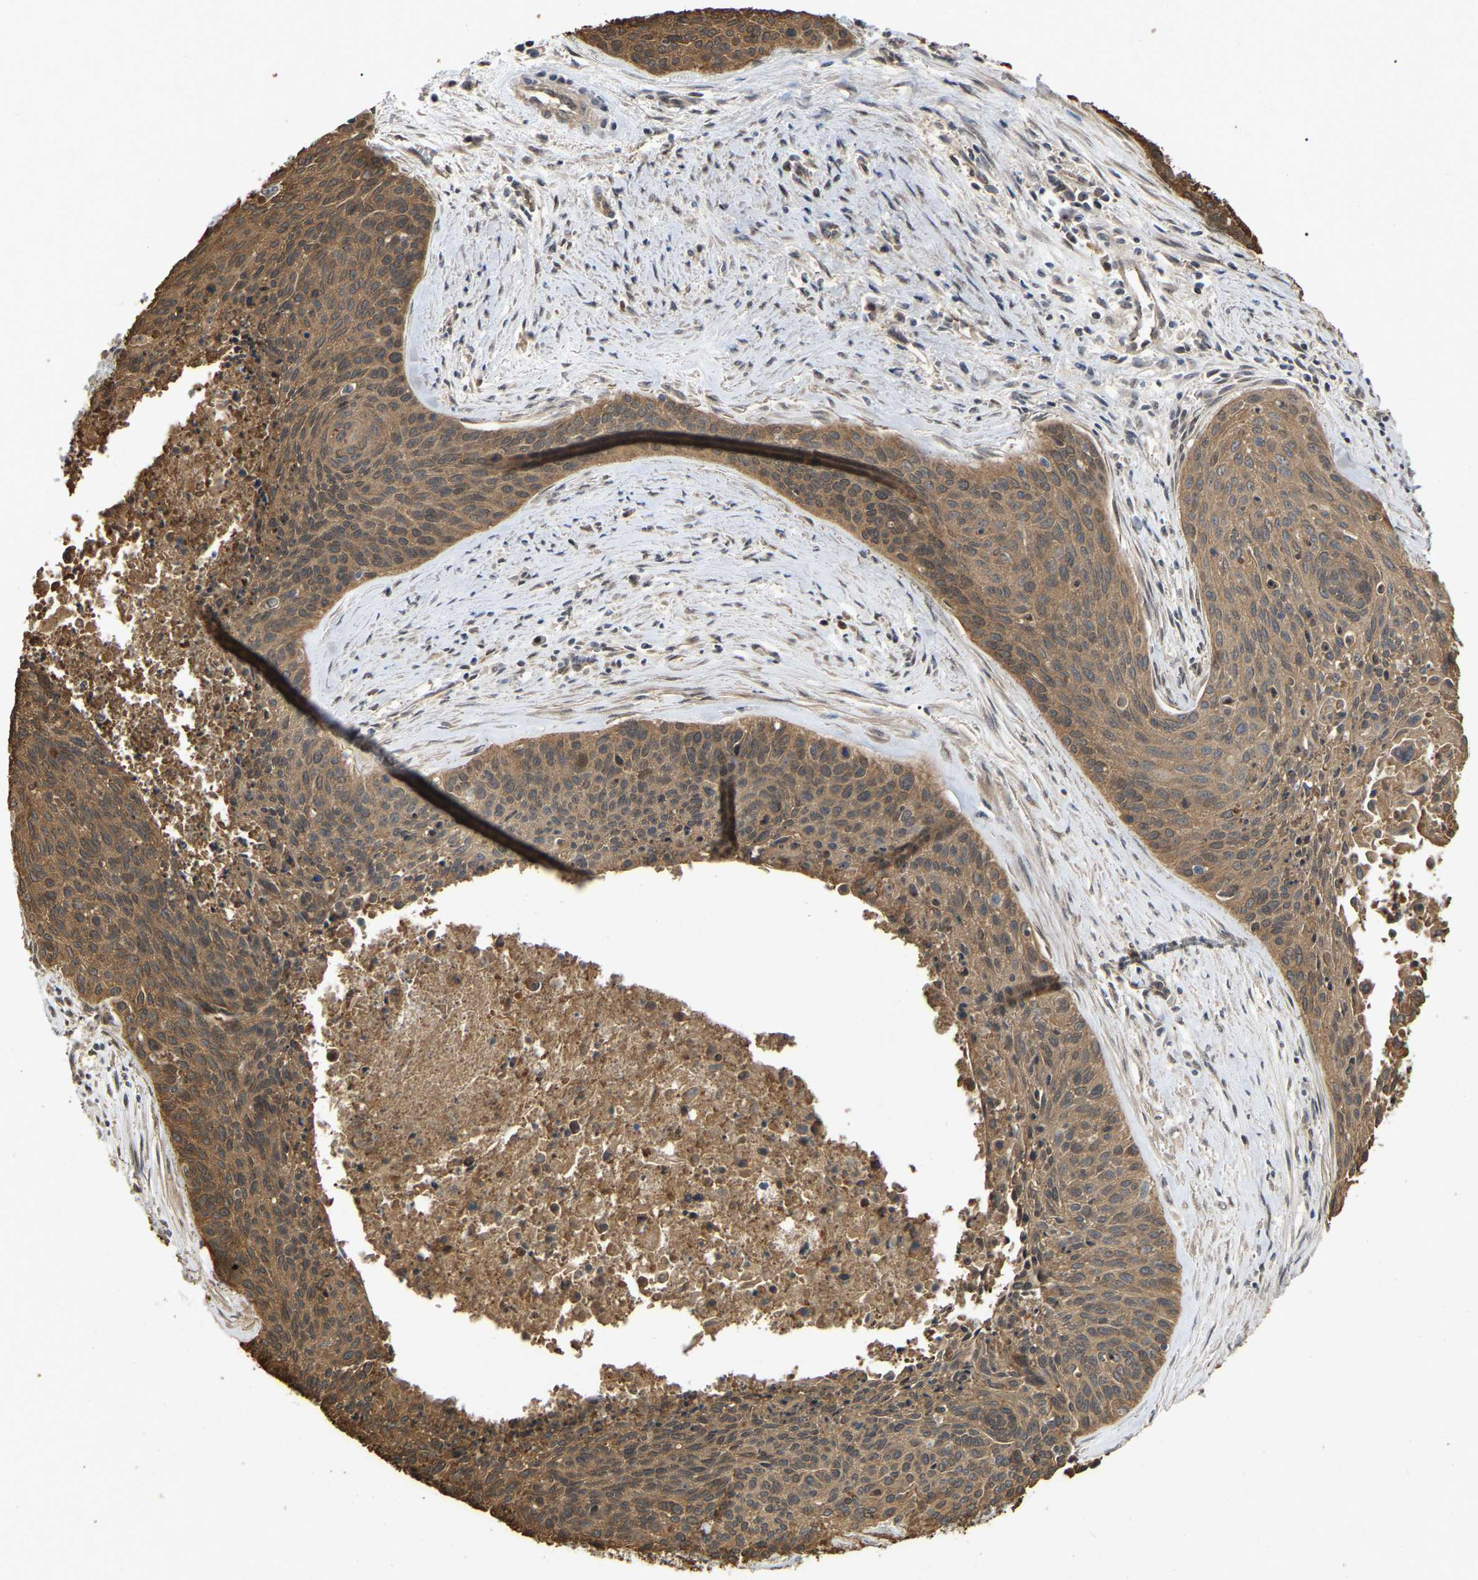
{"staining": {"intensity": "moderate", "quantity": ">75%", "location": "cytoplasmic/membranous"}, "tissue": "cervical cancer", "cell_type": "Tumor cells", "image_type": "cancer", "snomed": [{"axis": "morphology", "description": "Squamous cell carcinoma, NOS"}, {"axis": "topography", "description": "Cervix"}], "caption": "Immunohistochemistry staining of cervical cancer (squamous cell carcinoma), which displays medium levels of moderate cytoplasmic/membranous expression in about >75% of tumor cells indicating moderate cytoplasmic/membranous protein expression. The staining was performed using DAB (3,3'-diaminobenzidine) (brown) for protein detection and nuclei were counterstained in hematoxylin (blue).", "gene": "FAM219A", "patient": {"sex": "female", "age": 55}}